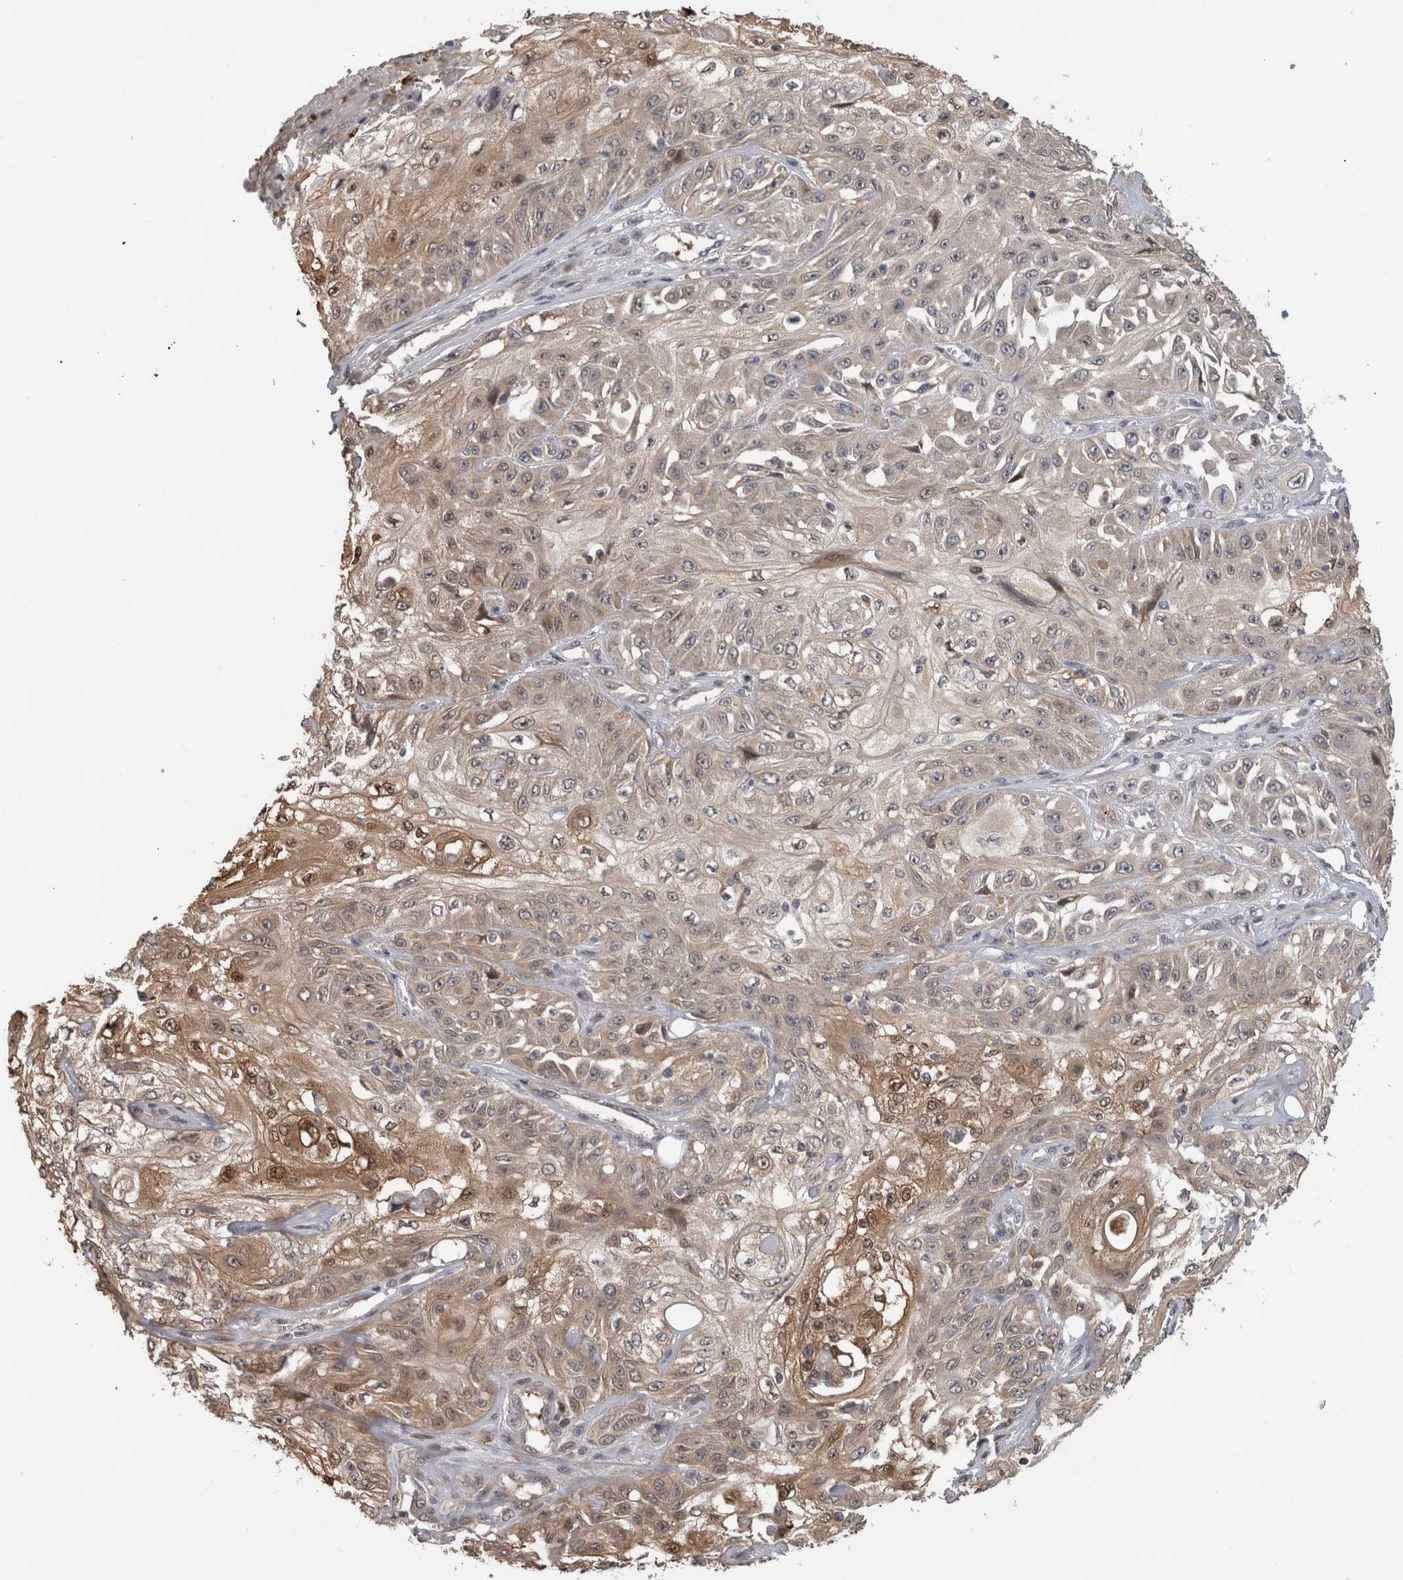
{"staining": {"intensity": "moderate", "quantity": "<25%", "location": "cytoplasmic/membranous"}, "tissue": "skin cancer", "cell_type": "Tumor cells", "image_type": "cancer", "snomed": [{"axis": "morphology", "description": "Squamous cell carcinoma, NOS"}, {"axis": "morphology", "description": "Squamous cell carcinoma, metastatic, NOS"}, {"axis": "topography", "description": "Skin"}, {"axis": "topography", "description": "Lymph node"}], "caption": "Squamous cell carcinoma (skin) stained with a brown dye reveals moderate cytoplasmic/membranous positive positivity in about <25% of tumor cells.", "gene": "USH1G", "patient": {"sex": "male", "age": 75}}